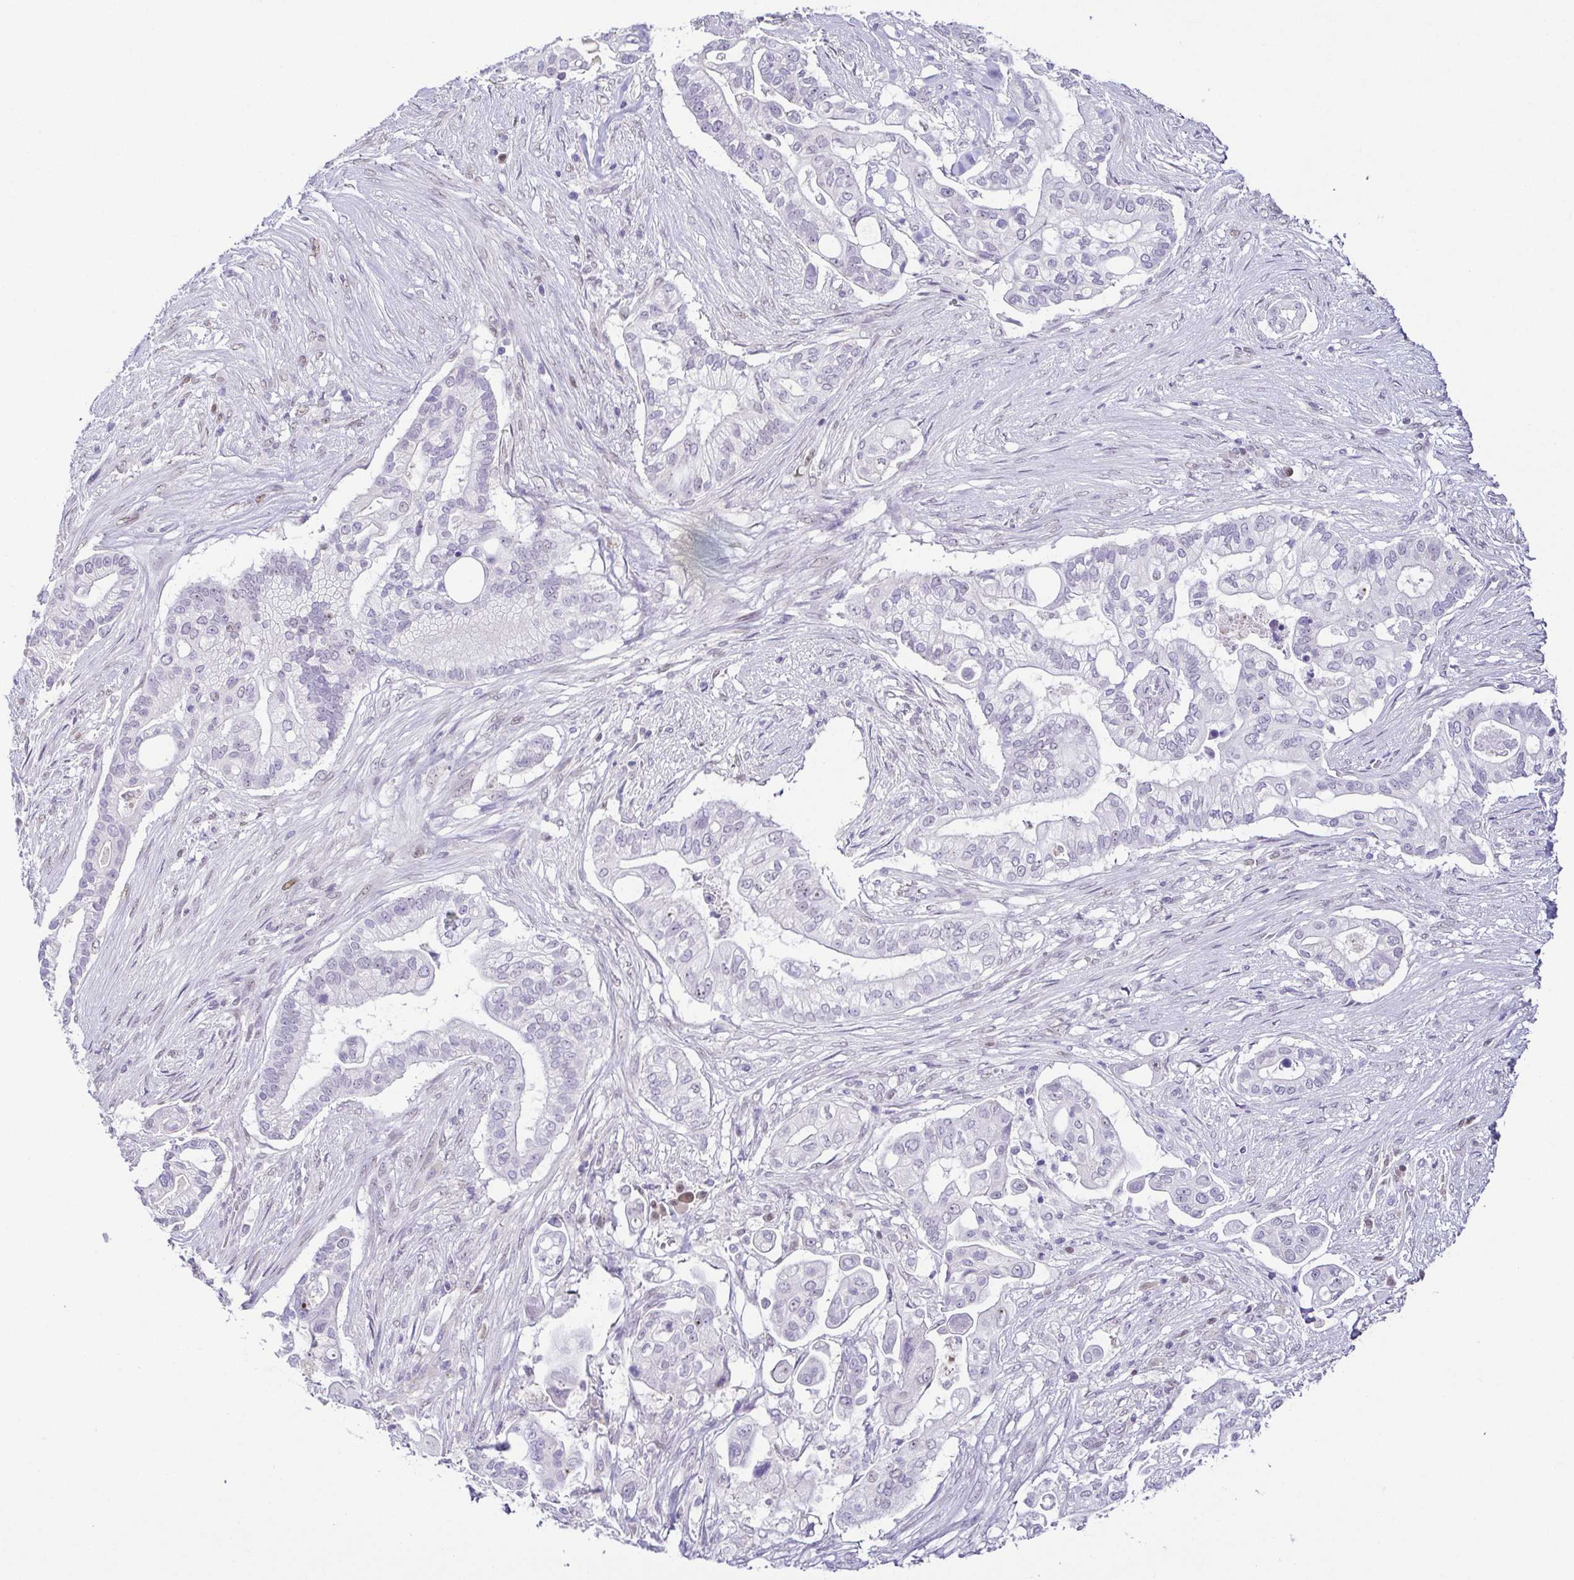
{"staining": {"intensity": "negative", "quantity": "none", "location": "none"}, "tissue": "pancreatic cancer", "cell_type": "Tumor cells", "image_type": "cancer", "snomed": [{"axis": "morphology", "description": "Adenocarcinoma, NOS"}, {"axis": "topography", "description": "Pancreas"}], "caption": "An IHC micrograph of pancreatic adenocarcinoma is shown. There is no staining in tumor cells of pancreatic adenocarcinoma.", "gene": "TCF3", "patient": {"sex": "female", "age": 69}}